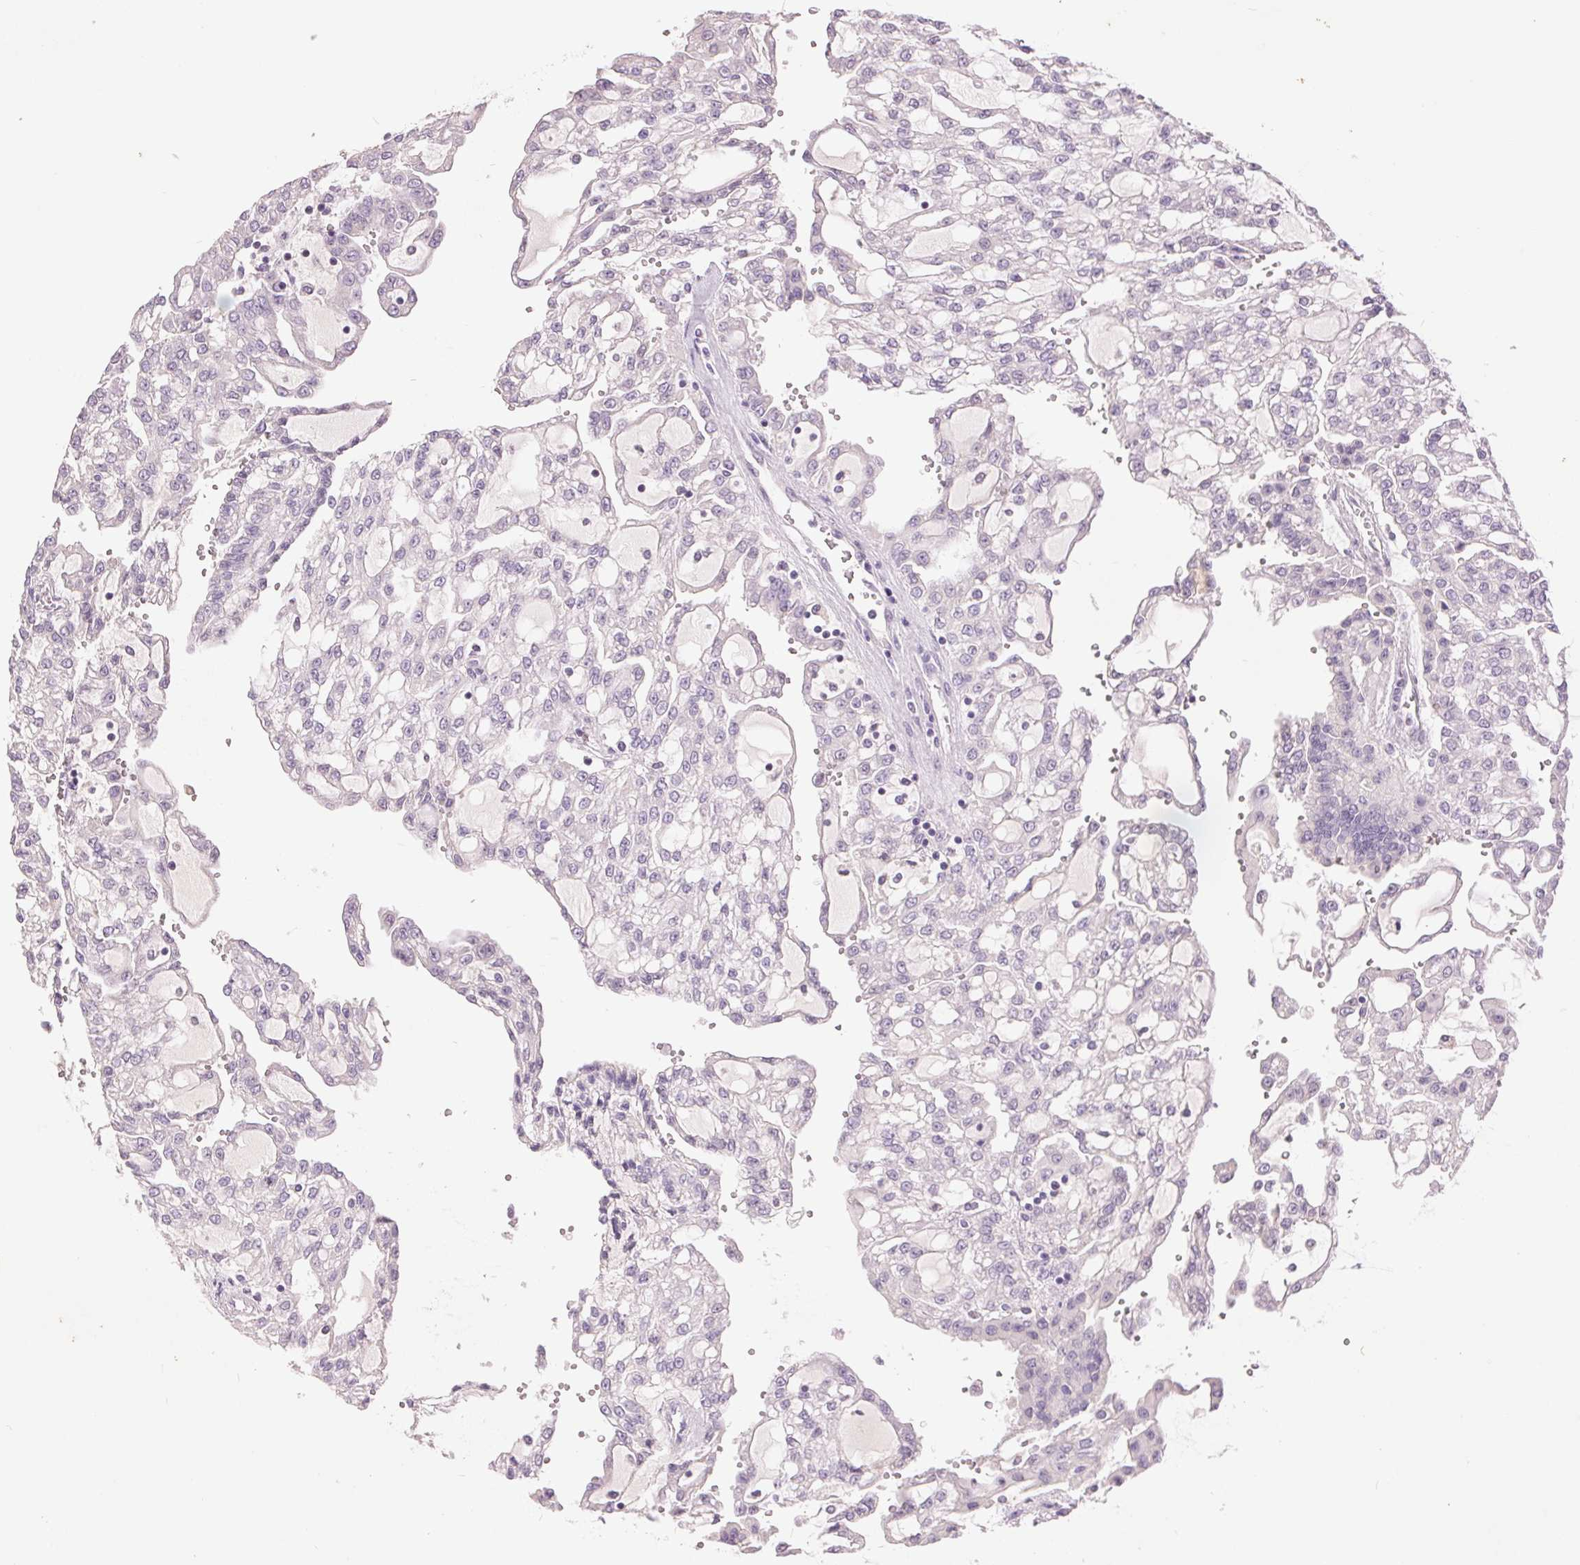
{"staining": {"intensity": "negative", "quantity": "none", "location": "none"}, "tissue": "renal cancer", "cell_type": "Tumor cells", "image_type": "cancer", "snomed": [{"axis": "morphology", "description": "Adenocarcinoma, NOS"}, {"axis": "topography", "description": "Kidney"}], "caption": "Renal cancer stained for a protein using immunohistochemistry (IHC) reveals no staining tumor cells.", "gene": "FXYD4", "patient": {"sex": "male", "age": 63}}